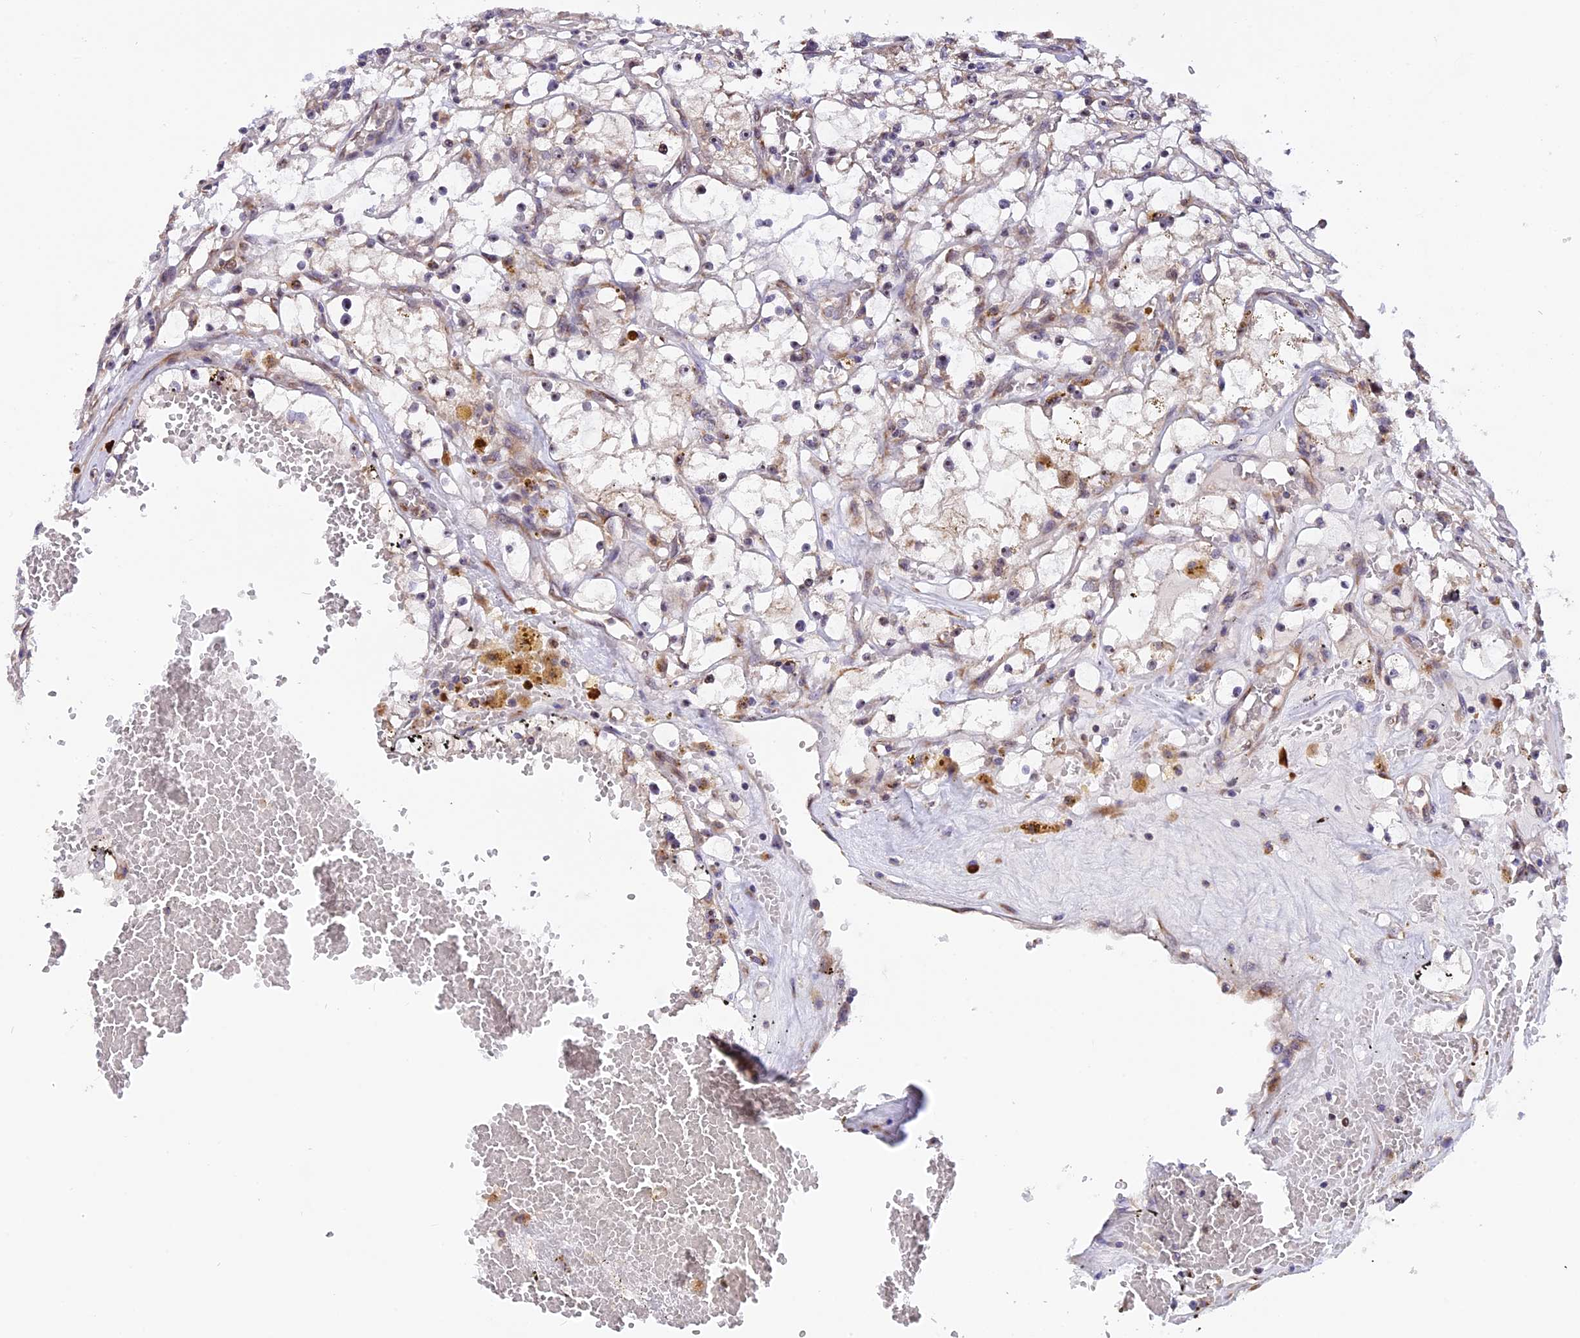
{"staining": {"intensity": "negative", "quantity": "none", "location": "none"}, "tissue": "renal cancer", "cell_type": "Tumor cells", "image_type": "cancer", "snomed": [{"axis": "morphology", "description": "Adenocarcinoma, NOS"}, {"axis": "topography", "description": "Kidney"}], "caption": "IHC image of human renal adenocarcinoma stained for a protein (brown), which shows no positivity in tumor cells. (DAB (3,3'-diaminobenzidine) immunohistochemistry (IHC), high magnification).", "gene": "GNPTAB", "patient": {"sex": "male", "age": 56}}